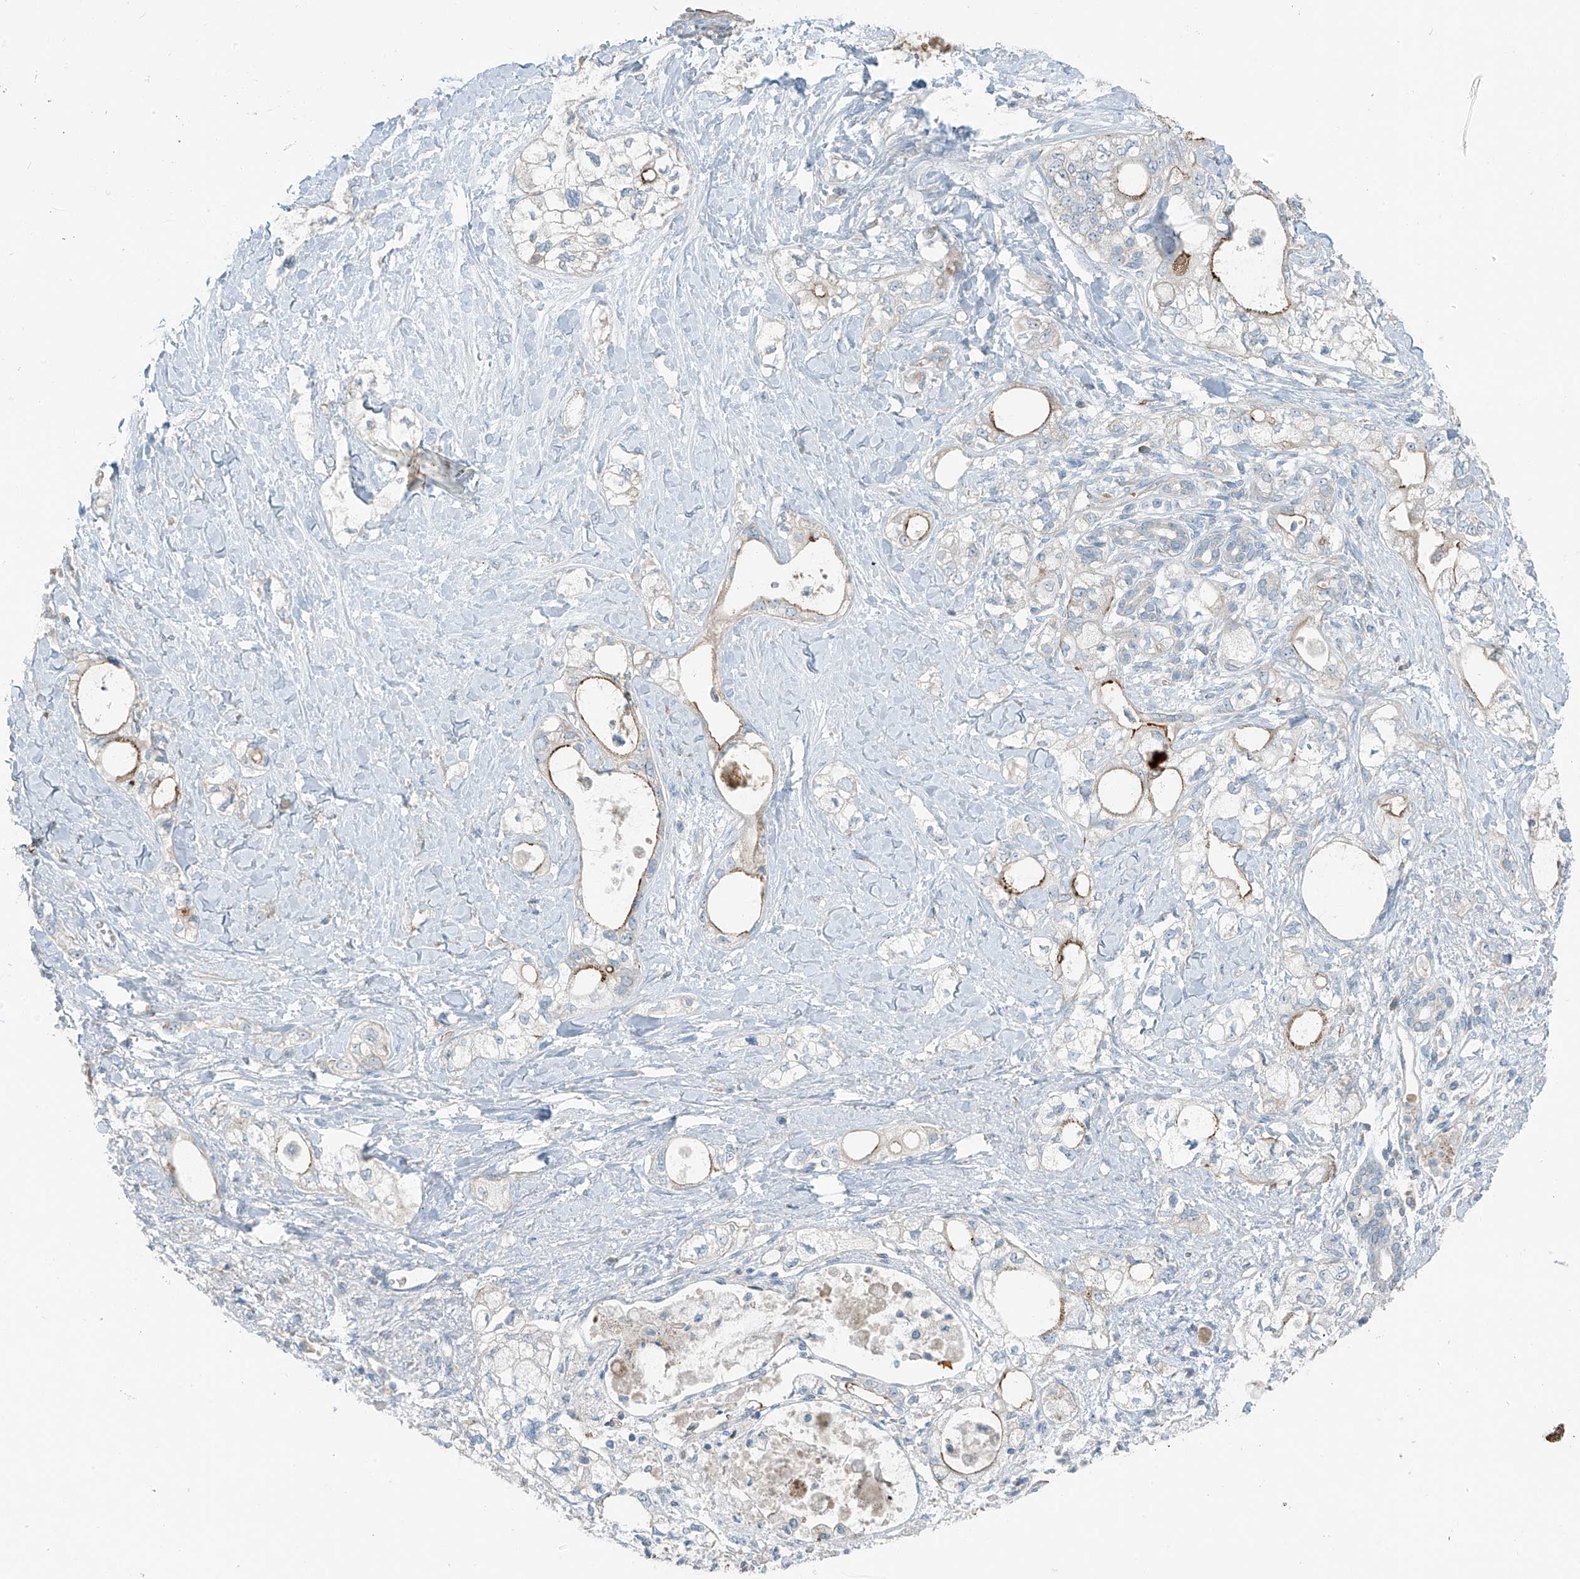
{"staining": {"intensity": "weak", "quantity": "<25%", "location": "cytoplasmic/membranous"}, "tissue": "pancreatic cancer", "cell_type": "Tumor cells", "image_type": "cancer", "snomed": [{"axis": "morphology", "description": "Adenocarcinoma, NOS"}, {"axis": "topography", "description": "Pancreas"}], "caption": "This is a image of IHC staining of pancreatic cancer, which shows no expression in tumor cells.", "gene": "FAM131C", "patient": {"sex": "male", "age": 70}}